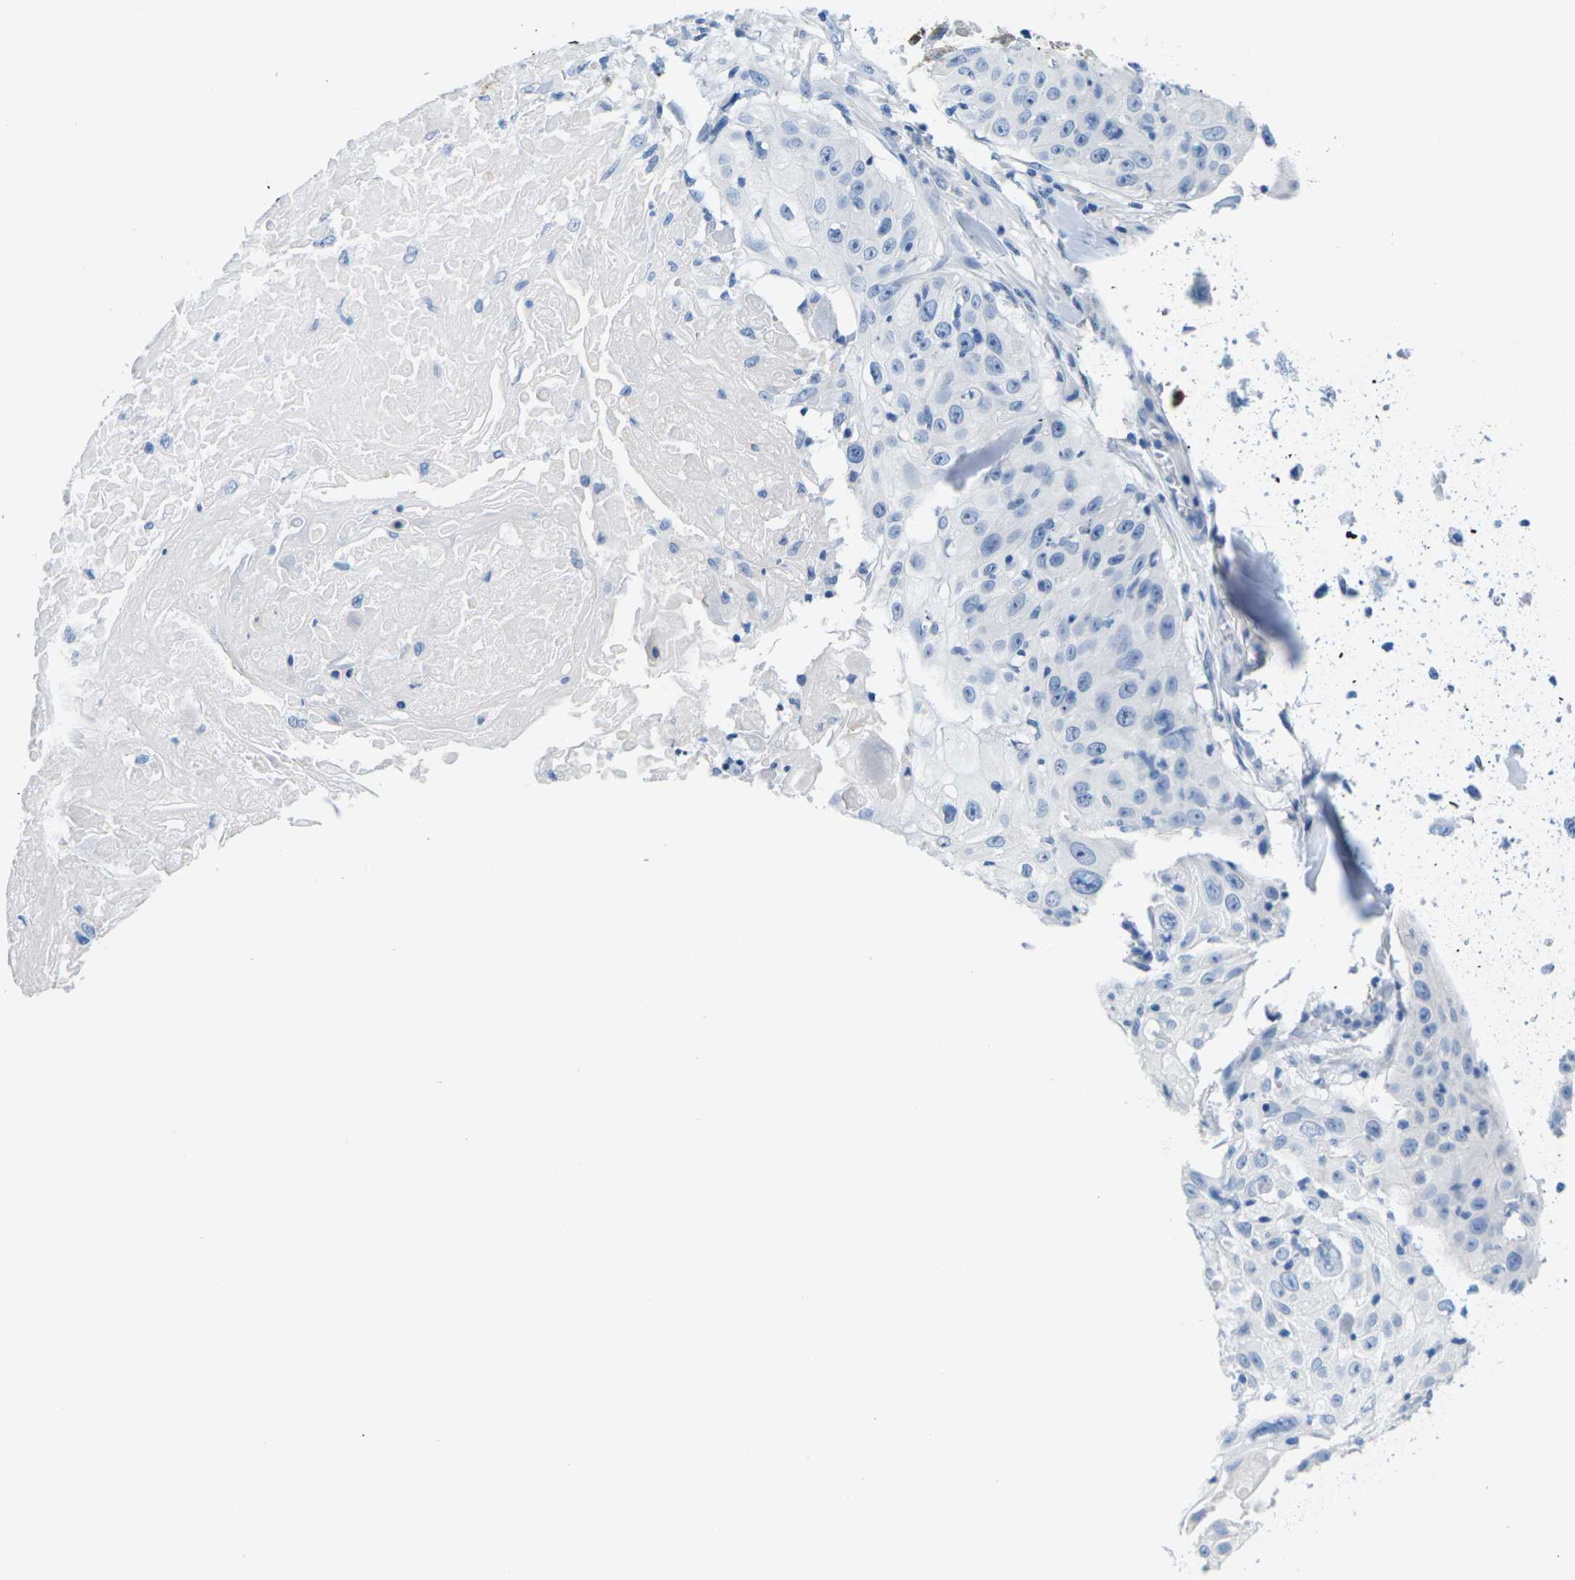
{"staining": {"intensity": "negative", "quantity": "none", "location": "none"}, "tissue": "skin cancer", "cell_type": "Tumor cells", "image_type": "cancer", "snomed": [{"axis": "morphology", "description": "Squamous cell carcinoma, NOS"}, {"axis": "topography", "description": "Skin"}], "caption": "Immunohistochemistry (IHC) micrograph of squamous cell carcinoma (skin) stained for a protein (brown), which exhibits no staining in tumor cells.", "gene": "SLC12A1", "patient": {"sex": "male", "age": 86}}